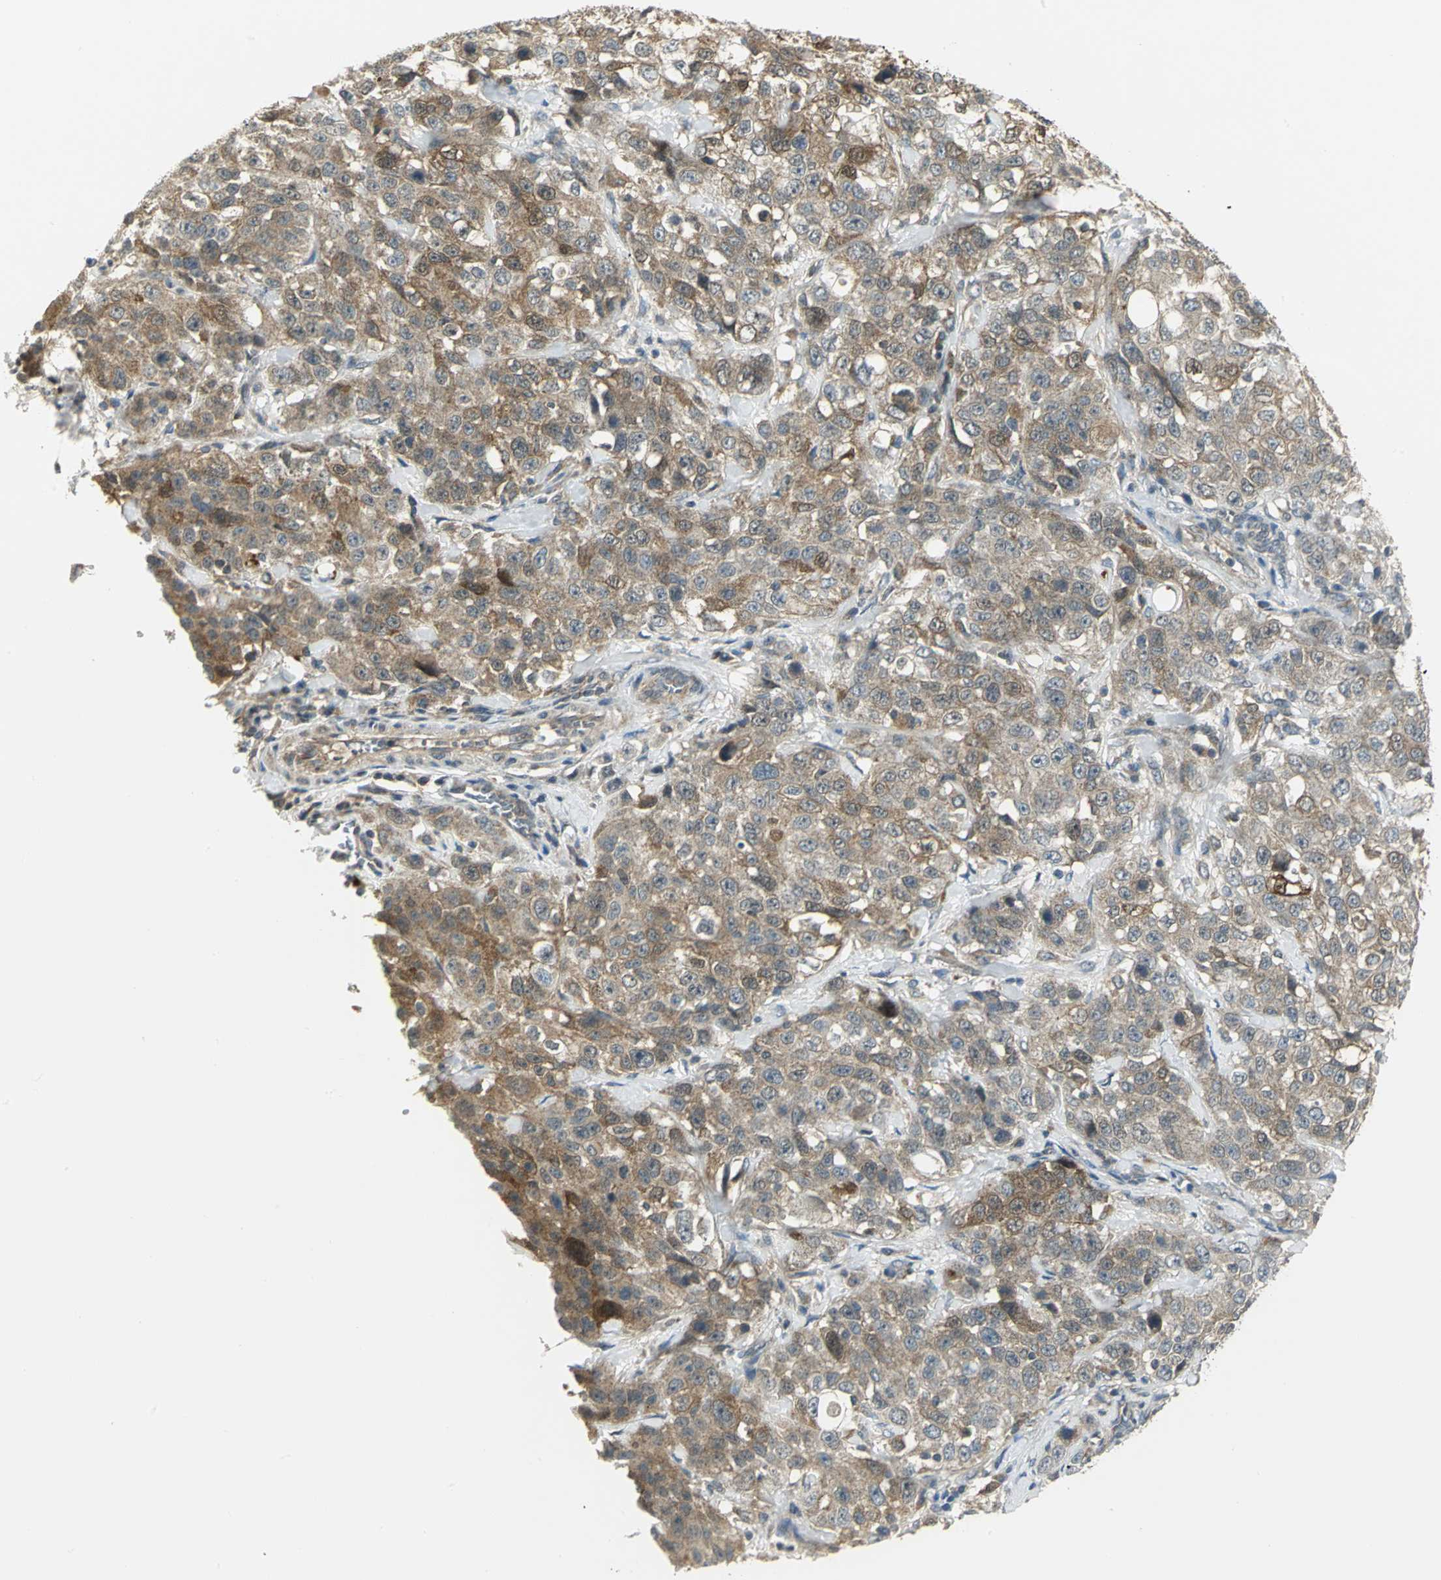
{"staining": {"intensity": "moderate", "quantity": ">75%", "location": "cytoplasmic/membranous"}, "tissue": "stomach cancer", "cell_type": "Tumor cells", "image_type": "cancer", "snomed": [{"axis": "morphology", "description": "Normal tissue, NOS"}, {"axis": "morphology", "description": "Adenocarcinoma, NOS"}, {"axis": "topography", "description": "Stomach"}], "caption": "A brown stain highlights moderate cytoplasmic/membranous expression of a protein in stomach cancer (adenocarcinoma) tumor cells.", "gene": "MAPK8IP3", "patient": {"sex": "male", "age": 48}}